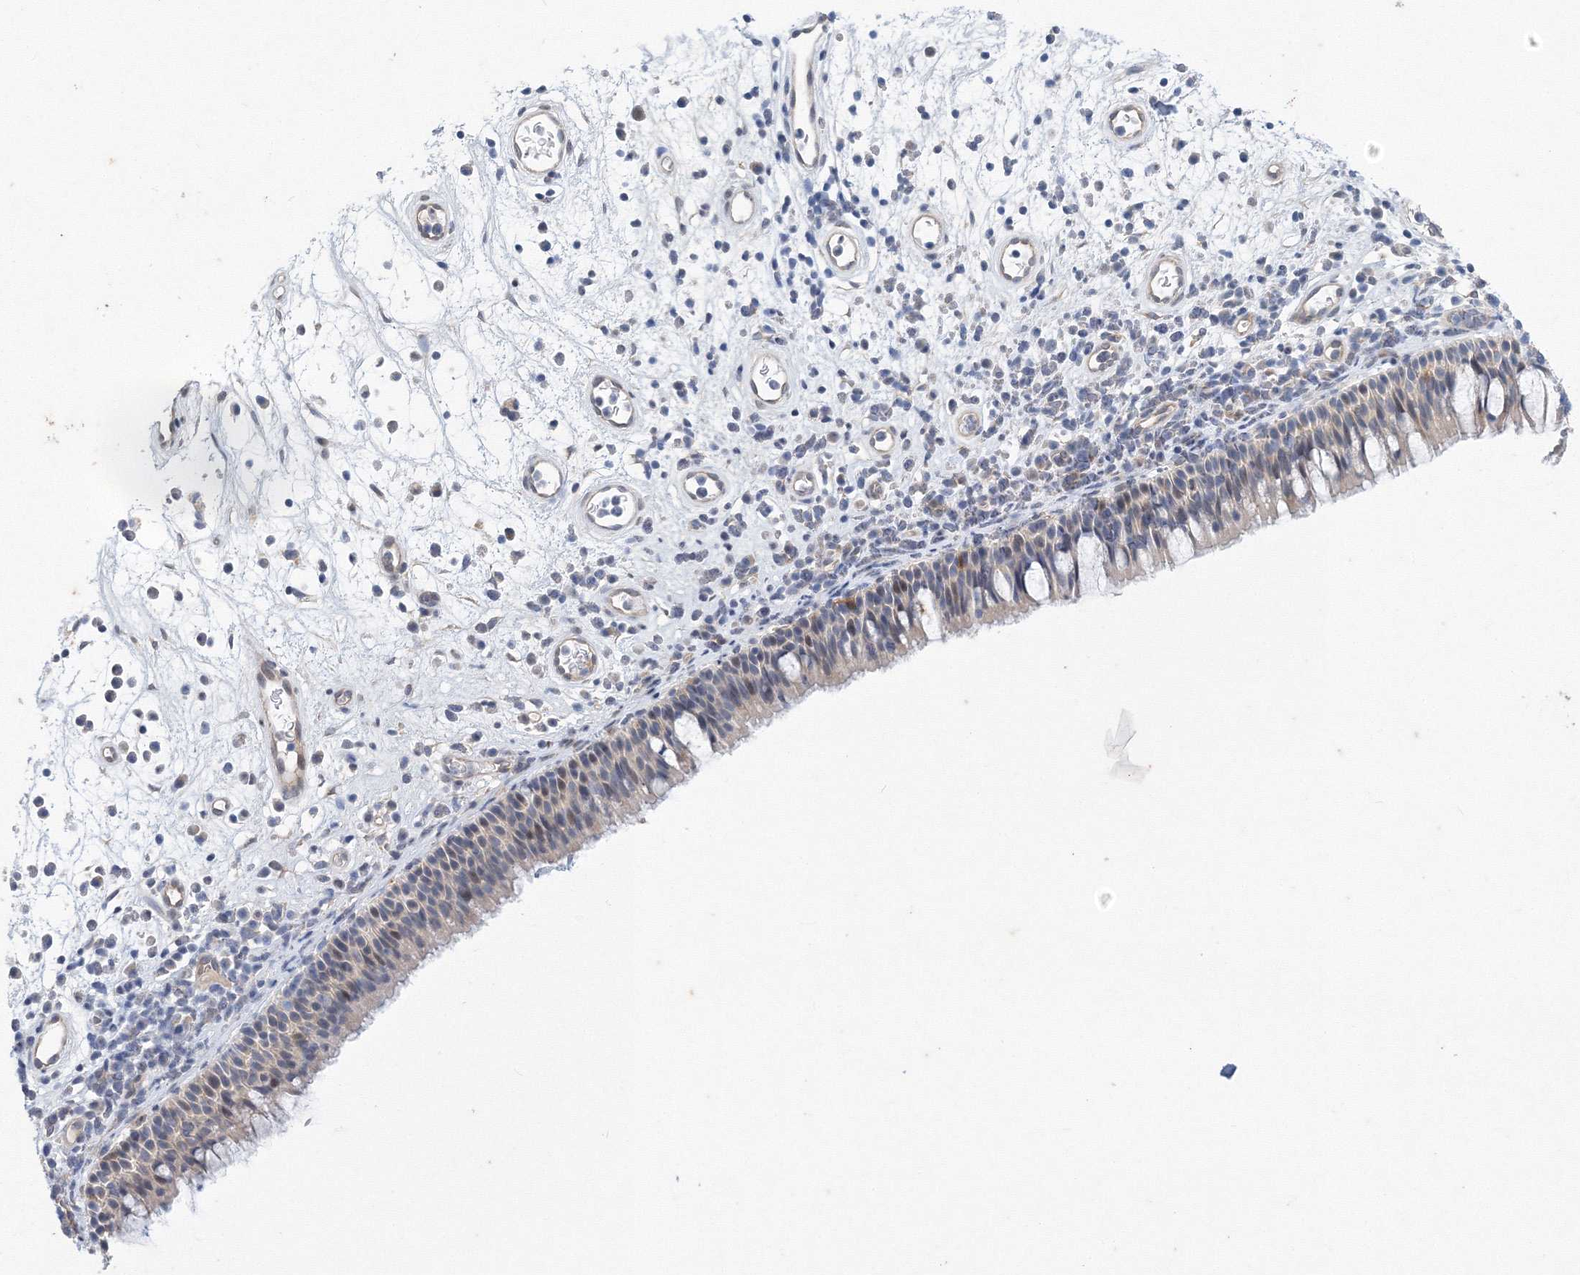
{"staining": {"intensity": "negative", "quantity": "none", "location": "none"}, "tissue": "nasopharynx", "cell_type": "Respiratory epithelial cells", "image_type": "normal", "snomed": [{"axis": "morphology", "description": "Normal tissue, NOS"}, {"axis": "morphology", "description": "Inflammation, NOS"}, {"axis": "morphology", "description": "Malignant melanoma, Metastatic site"}, {"axis": "topography", "description": "Nasopharynx"}], "caption": "Immunohistochemistry photomicrograph of normal nasopharynx: nasopharynx stained with DAB exhibits no significant protein expression in respiratory epithelial cells.", "gene": "TANC1", "patient": {"sex": "male", "age": 70}}